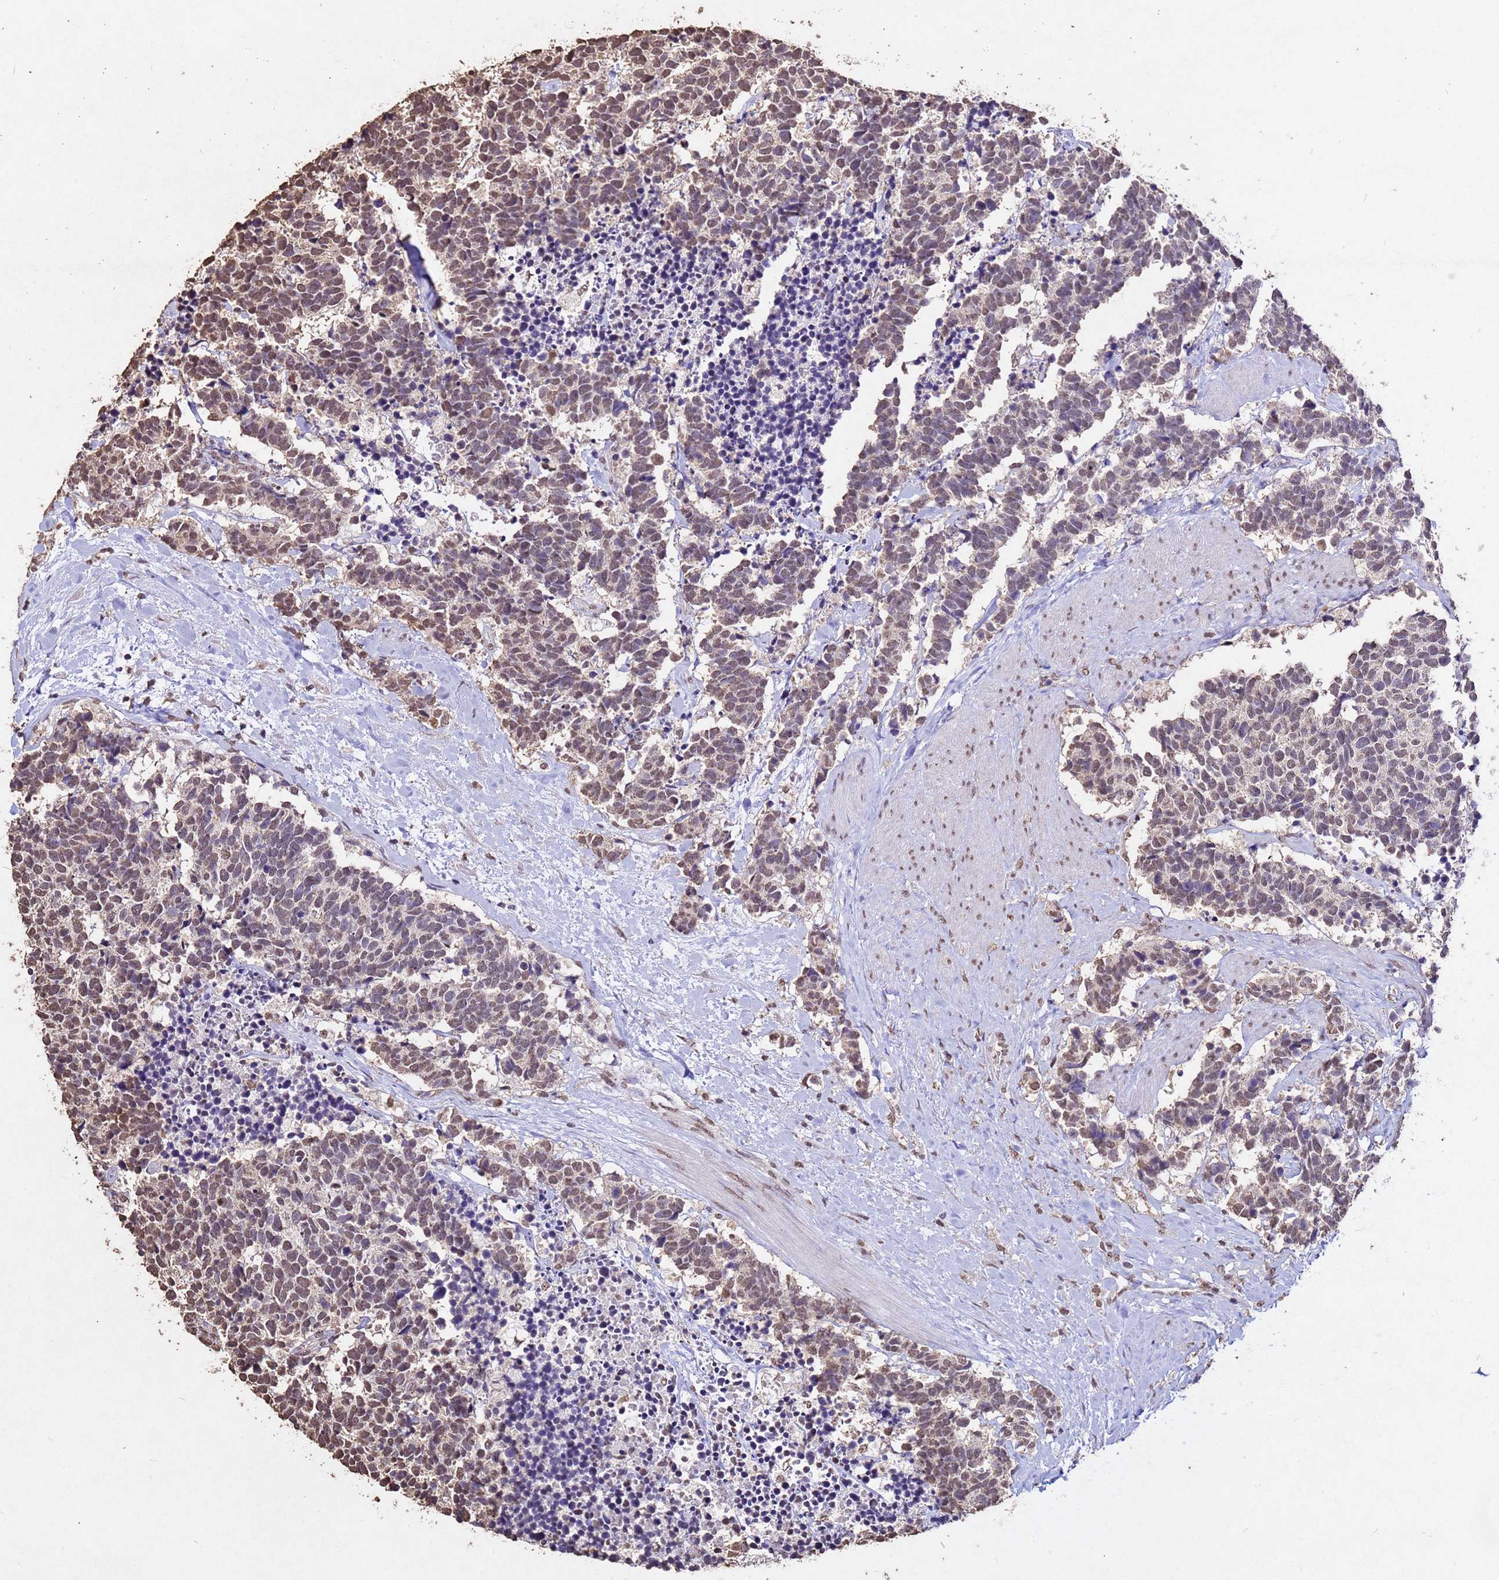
{"staining": {"intensity": "moderate", "quantity": ">75%", "location": "nuclear"}, "tissue": "carcinoid", "cell_type": "Tumor cells", "image_type": "cancer", "snomed": [{"axis": "morphology", "description": "Carcinoma, NOS"}, {"axis": "morphology", "description": "Carcinoid, malignant, NOS"}, {"axis": "topography", "description": "Prostate"}], "caption": "Human carcinoid (malignant) stained with a protein marker shows moderate staining in tumor cells.", "gene": "MYOCD", "patient": {"sex": "male", "age": 57}}